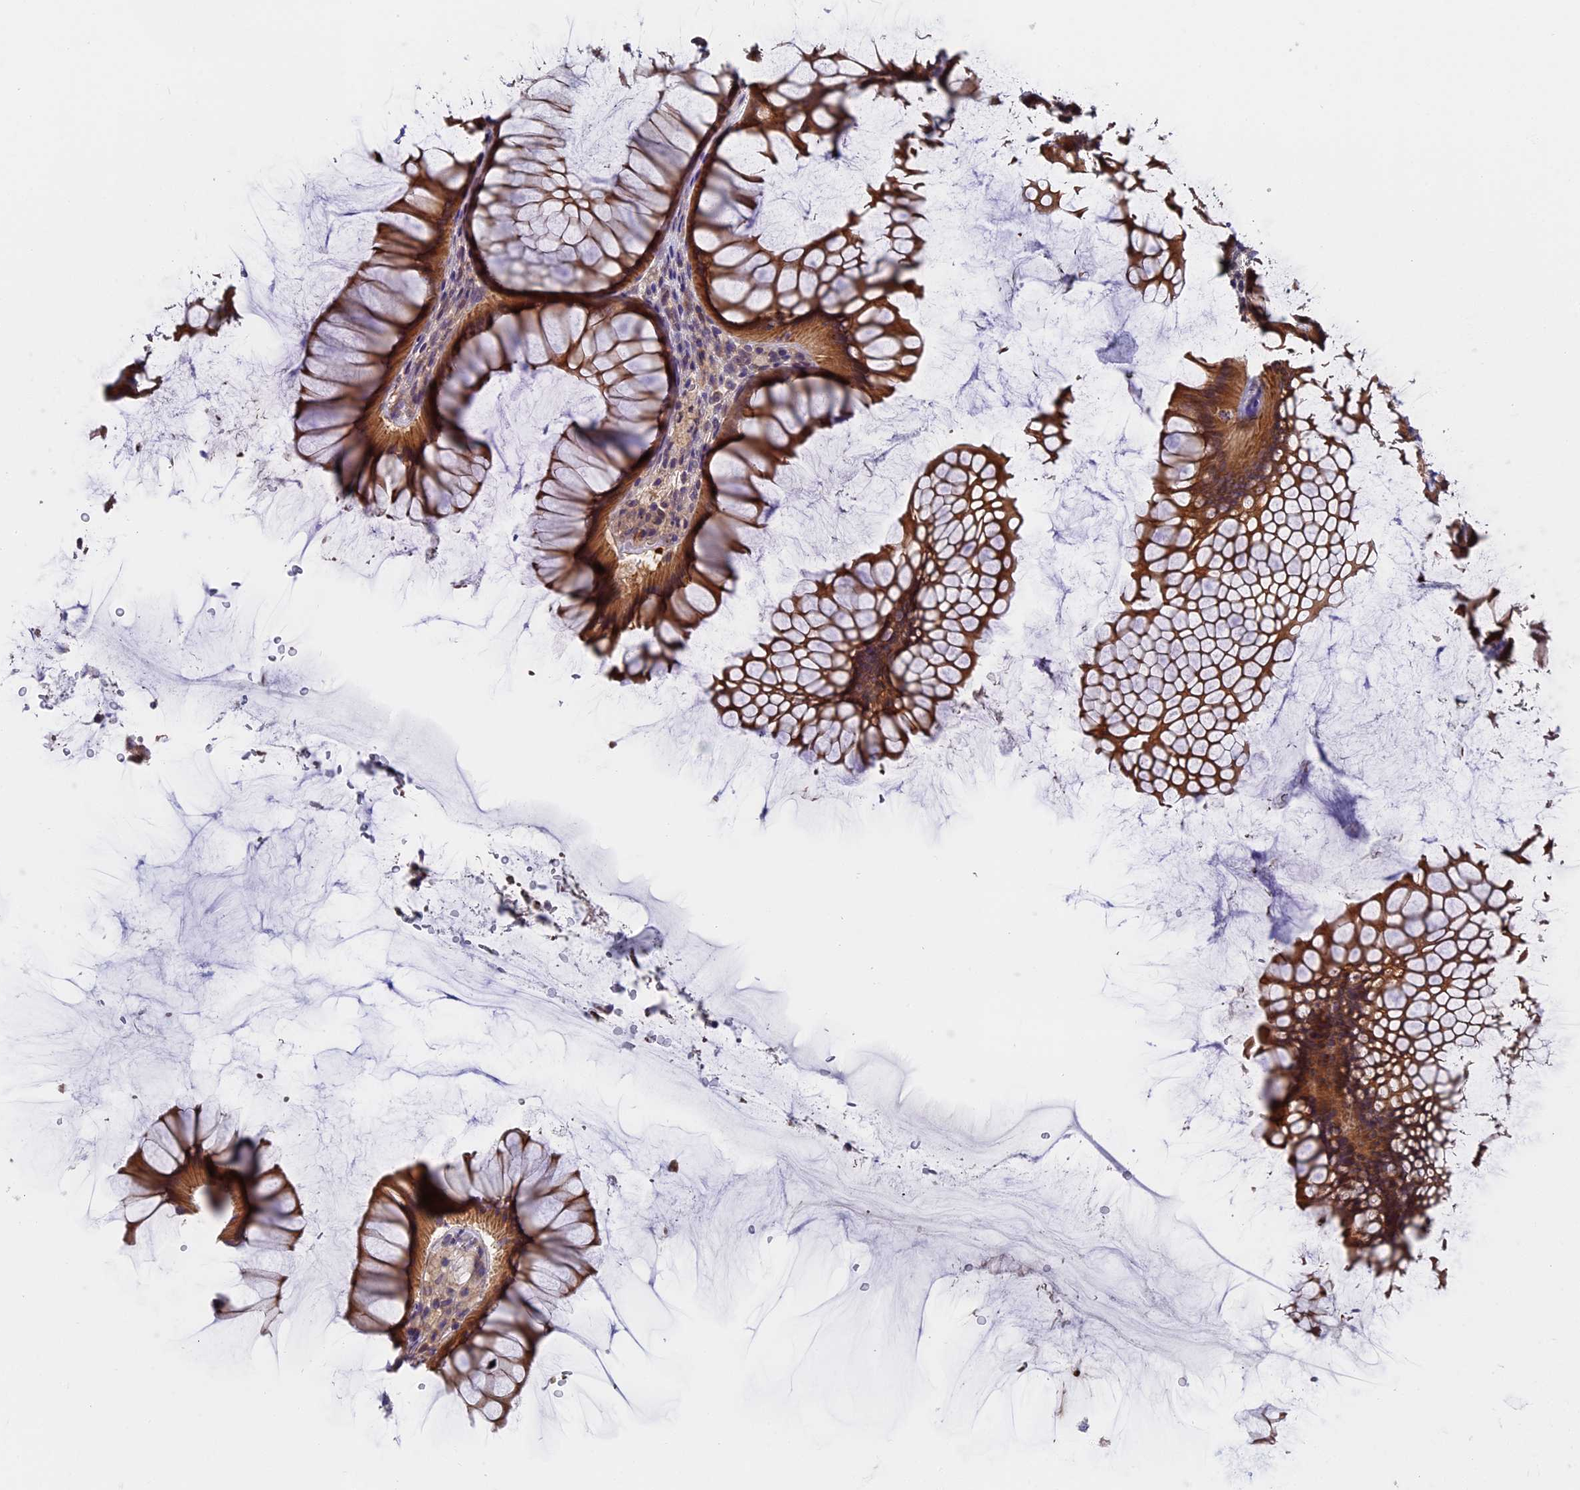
{"staining": {"intensity": "strong", "quantity": ">75%", "location": "cytoplasmic/membranous"}, "tissue": "colon", "cell_type": "Glandular cells", "image_type": "normal", "snomed": [{"axis": "morphology", "description": "Normal tissue, NOS"}, {"axis": "topography", "description": "Colon"}], "caption": "A photomicrograph of human colon stained for a protein shows strong cytoplasmic/membranous brown staining in glandular cells.", "gene": "ZCCHC2", "patient": {"sex": "female", "age": 82}}